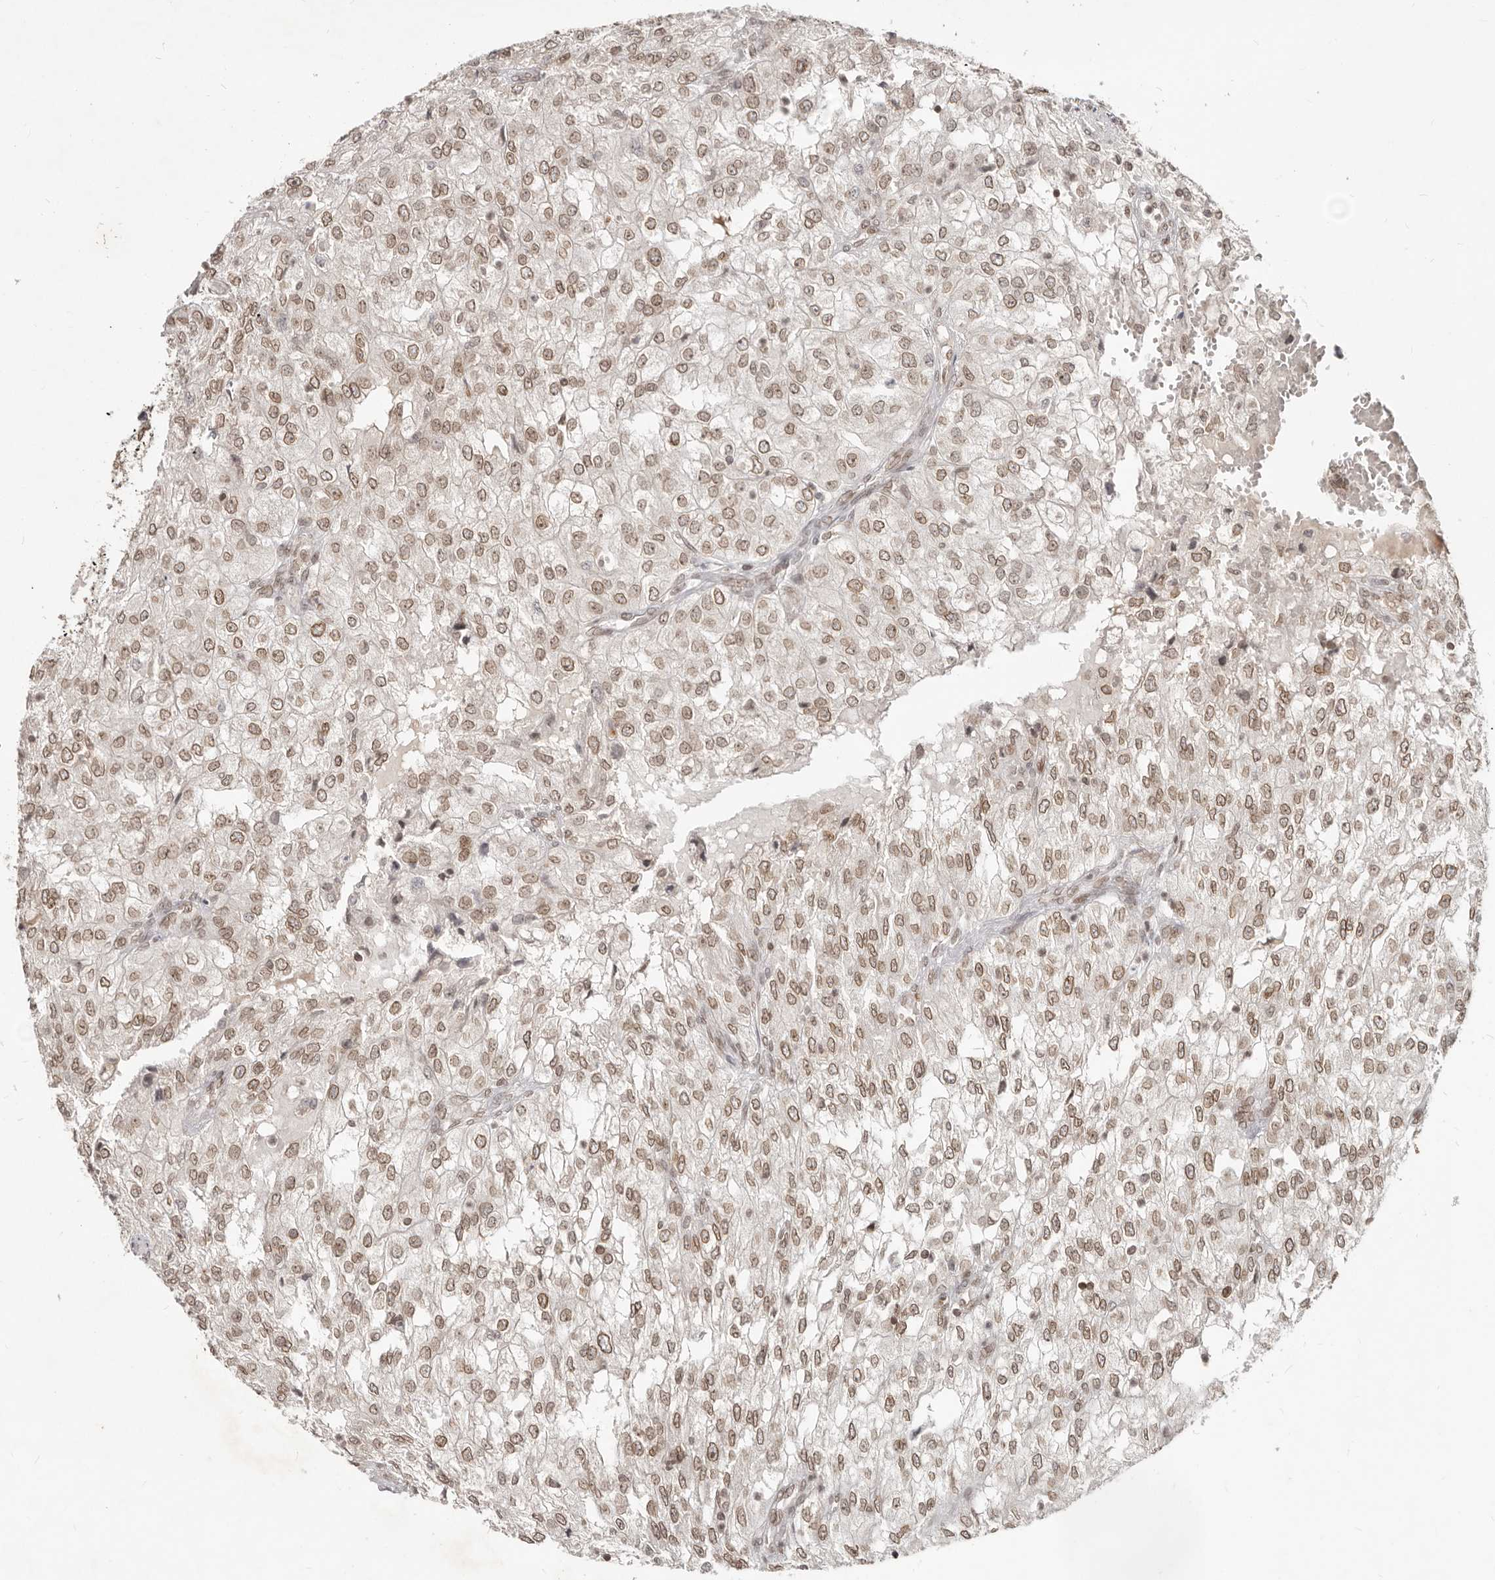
{"staining": {"intensity": "moderate", "quantity": ">75%", "location": "cytoplasmic/membranous,nuclear"}, "tissue": "renal cancer", "cell_type": "Tumor cells", "image_type": "cancer", "snomed": [{"axis": "morphology", "description": "Adenocarcinoma, NOS"}, {"axis": "topography", "description": "Kidney"}], "caption": "A brown stain labels moderate cytoplasmic/membranous and nuclear positivity of a protein in human renal adenocarcinoma tumor cells.", "gene": "NUP153", "patient": {"sex": "female", "age": 54}}